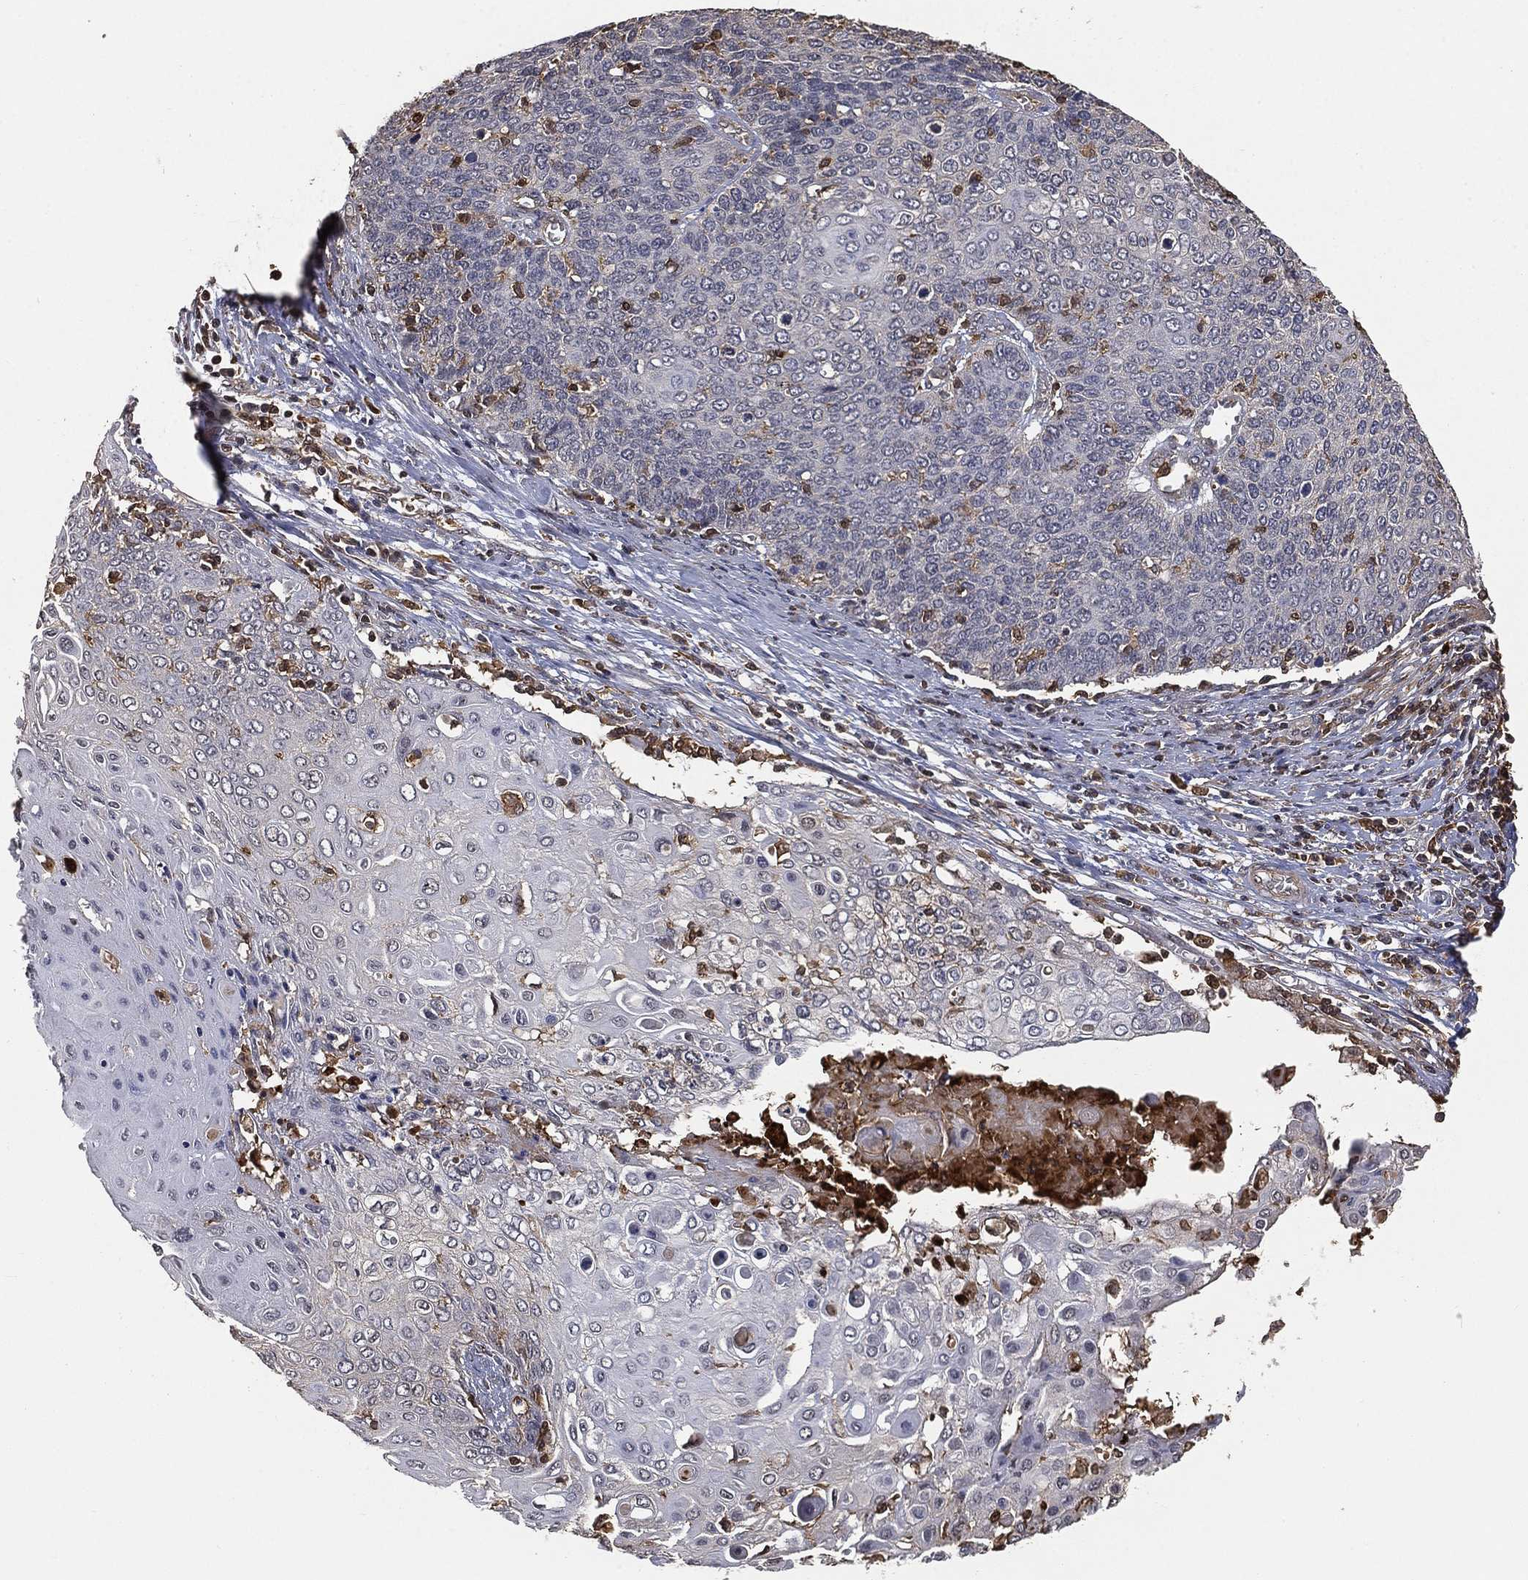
{"staining": {"intensity": "negative", "quantity": "none", "location": "none"}, "tissue": "cervical cancer", "cell_type": "Tumor cells", "image_type": "cancer", "snomed": [{"axis": "morphology", "description": "Squamous cell carcinoma, NOS"}, {"axis": "topography", "description": "Cervix"}], "caption": "Tumor cells show no significant staining in cervical squamous cell carcinoma. Nuclei are stained in blue.", "gene": "CRYL1", "patient": {"sex": "female", "age": 39}}